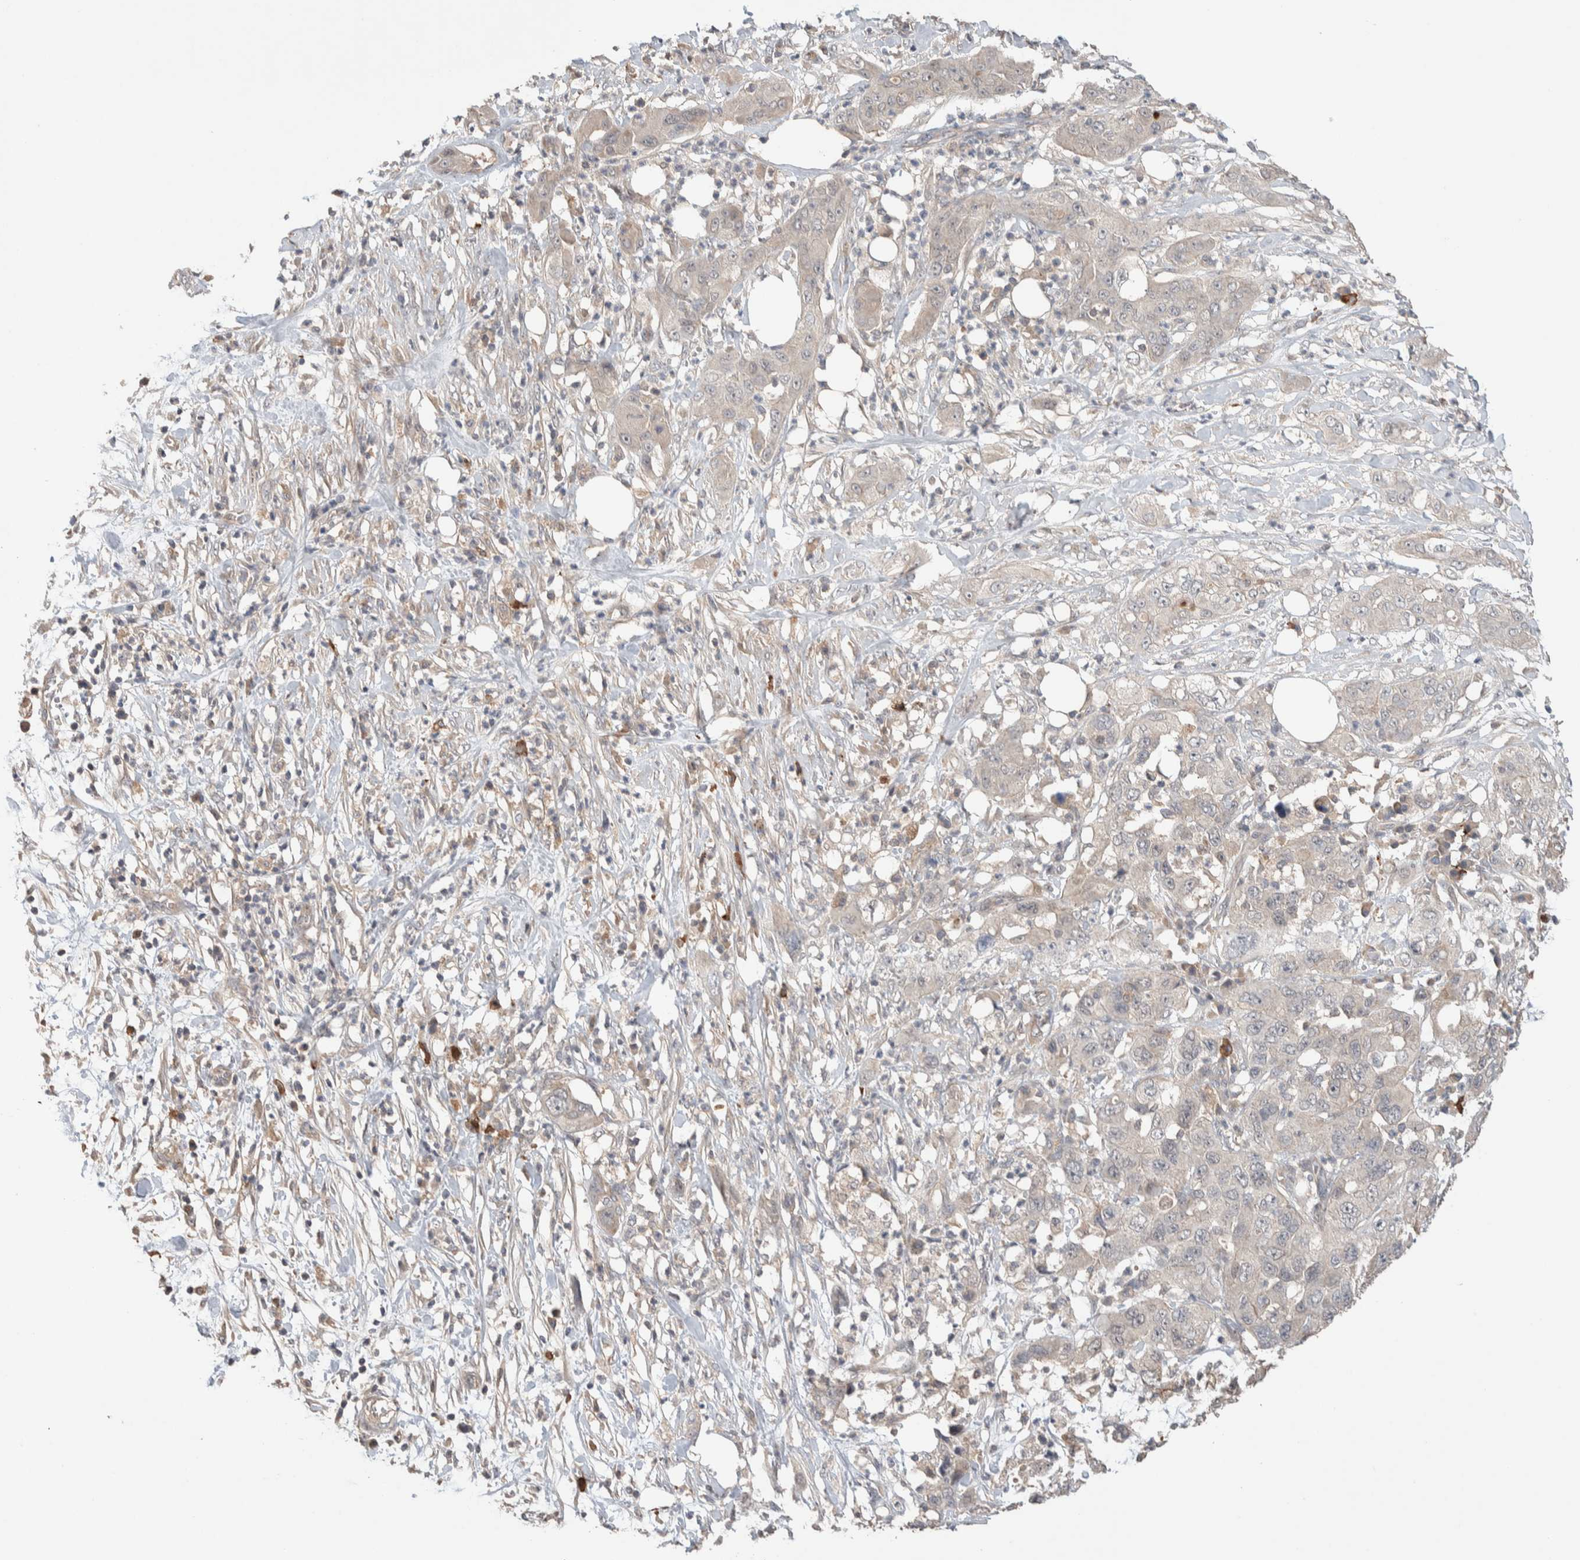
{"staining": {"intensity": "negative", "quantity": "none", "location": "none"}, "tissue": "pancreatic cancer", "cell_type": "Tumor cells", "image_type": "cancer", "snomed": [{"axis": "morphology", "description": "Adenocarcinoma, NOS"}, {"axis": "topography", "description": "Pancreas"}], "caption": "An immunohistochemistry image of adenocarcinoma (pancreatic) is shown. There is no staining in tumor cells of adenocarcinoma (pancreatic).", "gene": "WDR91", "patient": {"sex": "female", "age": 78}}